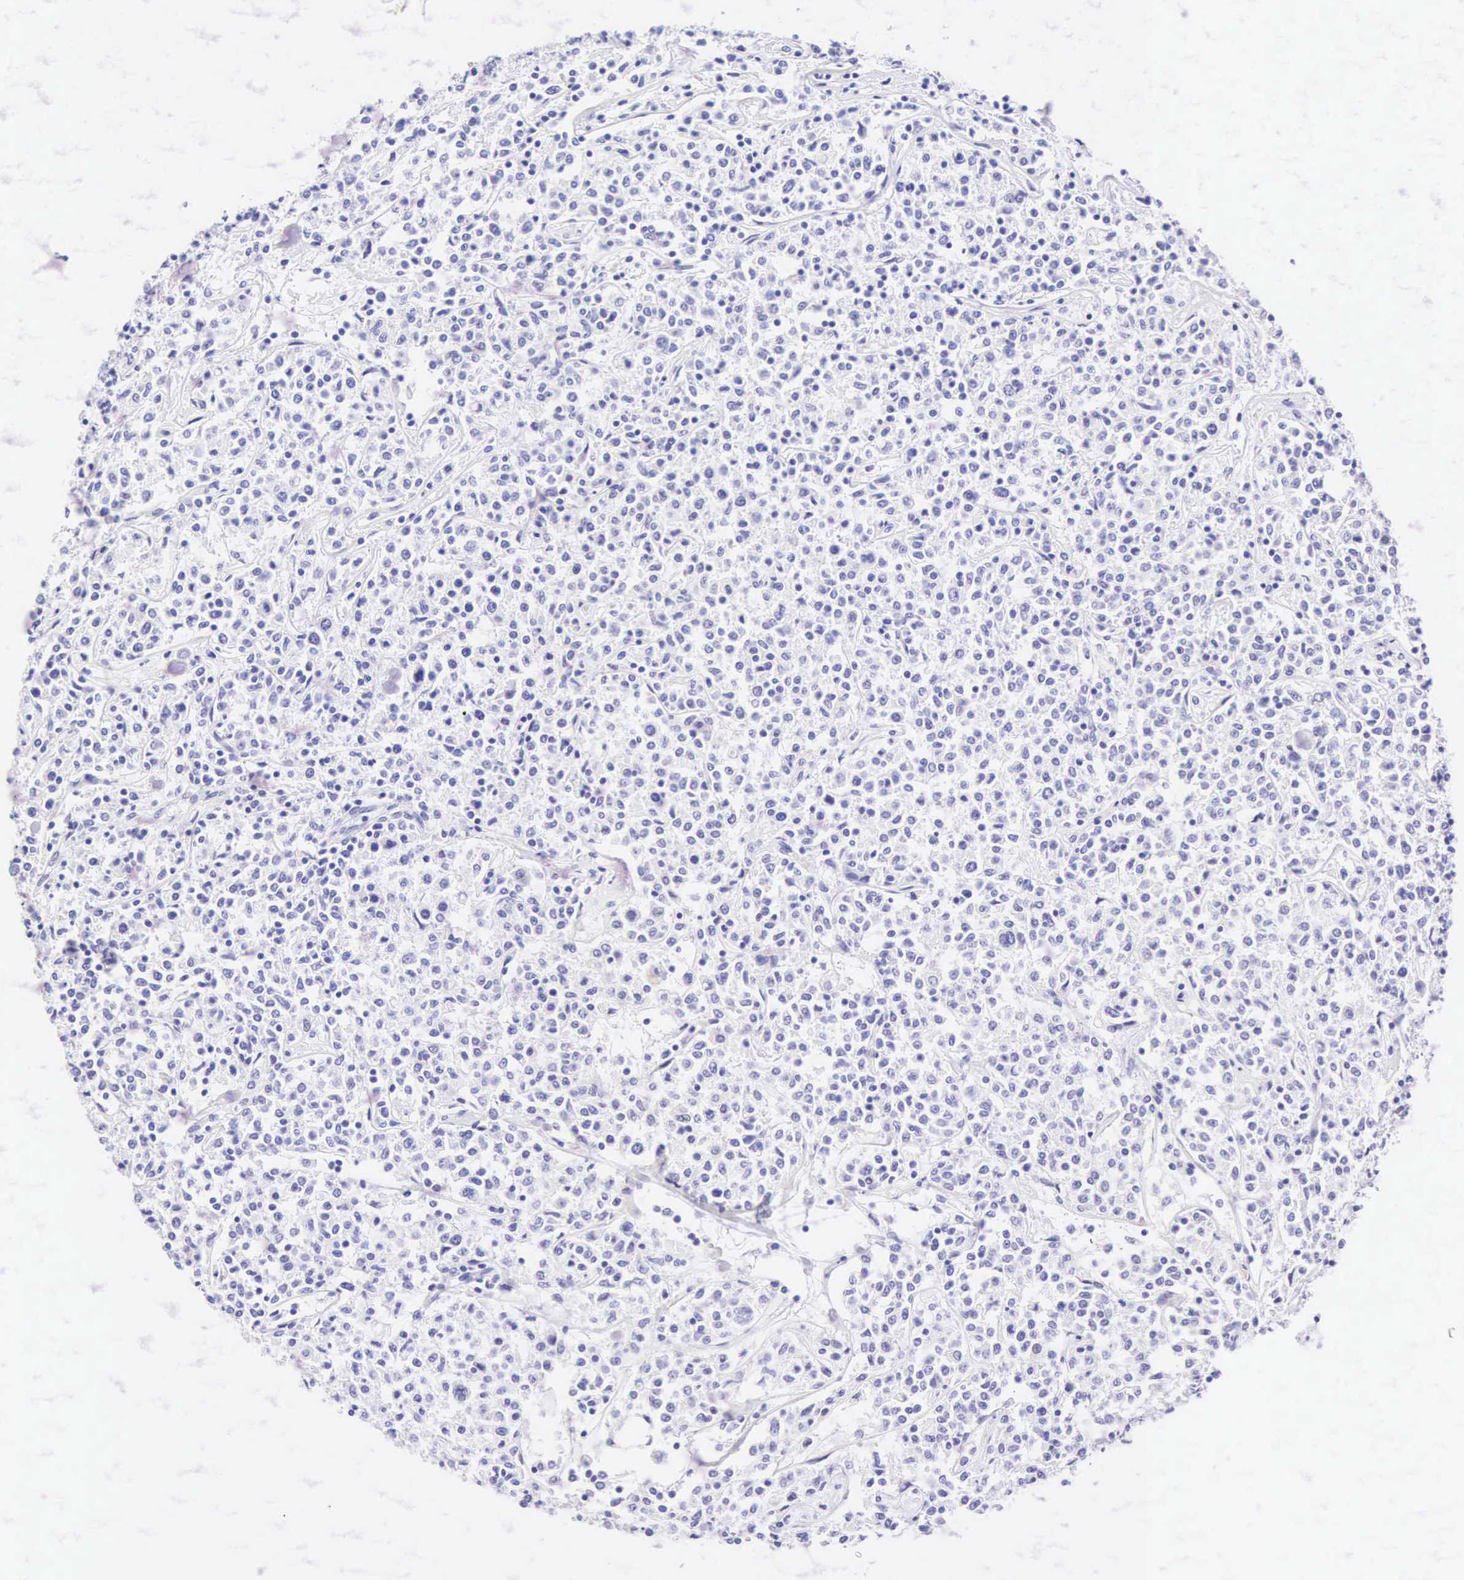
{"staining": {"intensity": "negative", "quantity": "none", "location": "none"}, "tissue": "lymphoma", "cell_type": "Tumor cells", "image_type": "cancer", "snomed": [{"axis": "morphology", "description": "Malignant lymphoma, non-Hodgkin's type, Low grade"}, {"axis": "topography", "description": "Small intestine"}], "caption": "There is no significant expression in tumor cells of low-grade malignant lymphoma, non-Hodgkin's type. Nuclei are stained in blue.", "gene": "CNN1", "patient": {"sex": "female", "age": 59}}